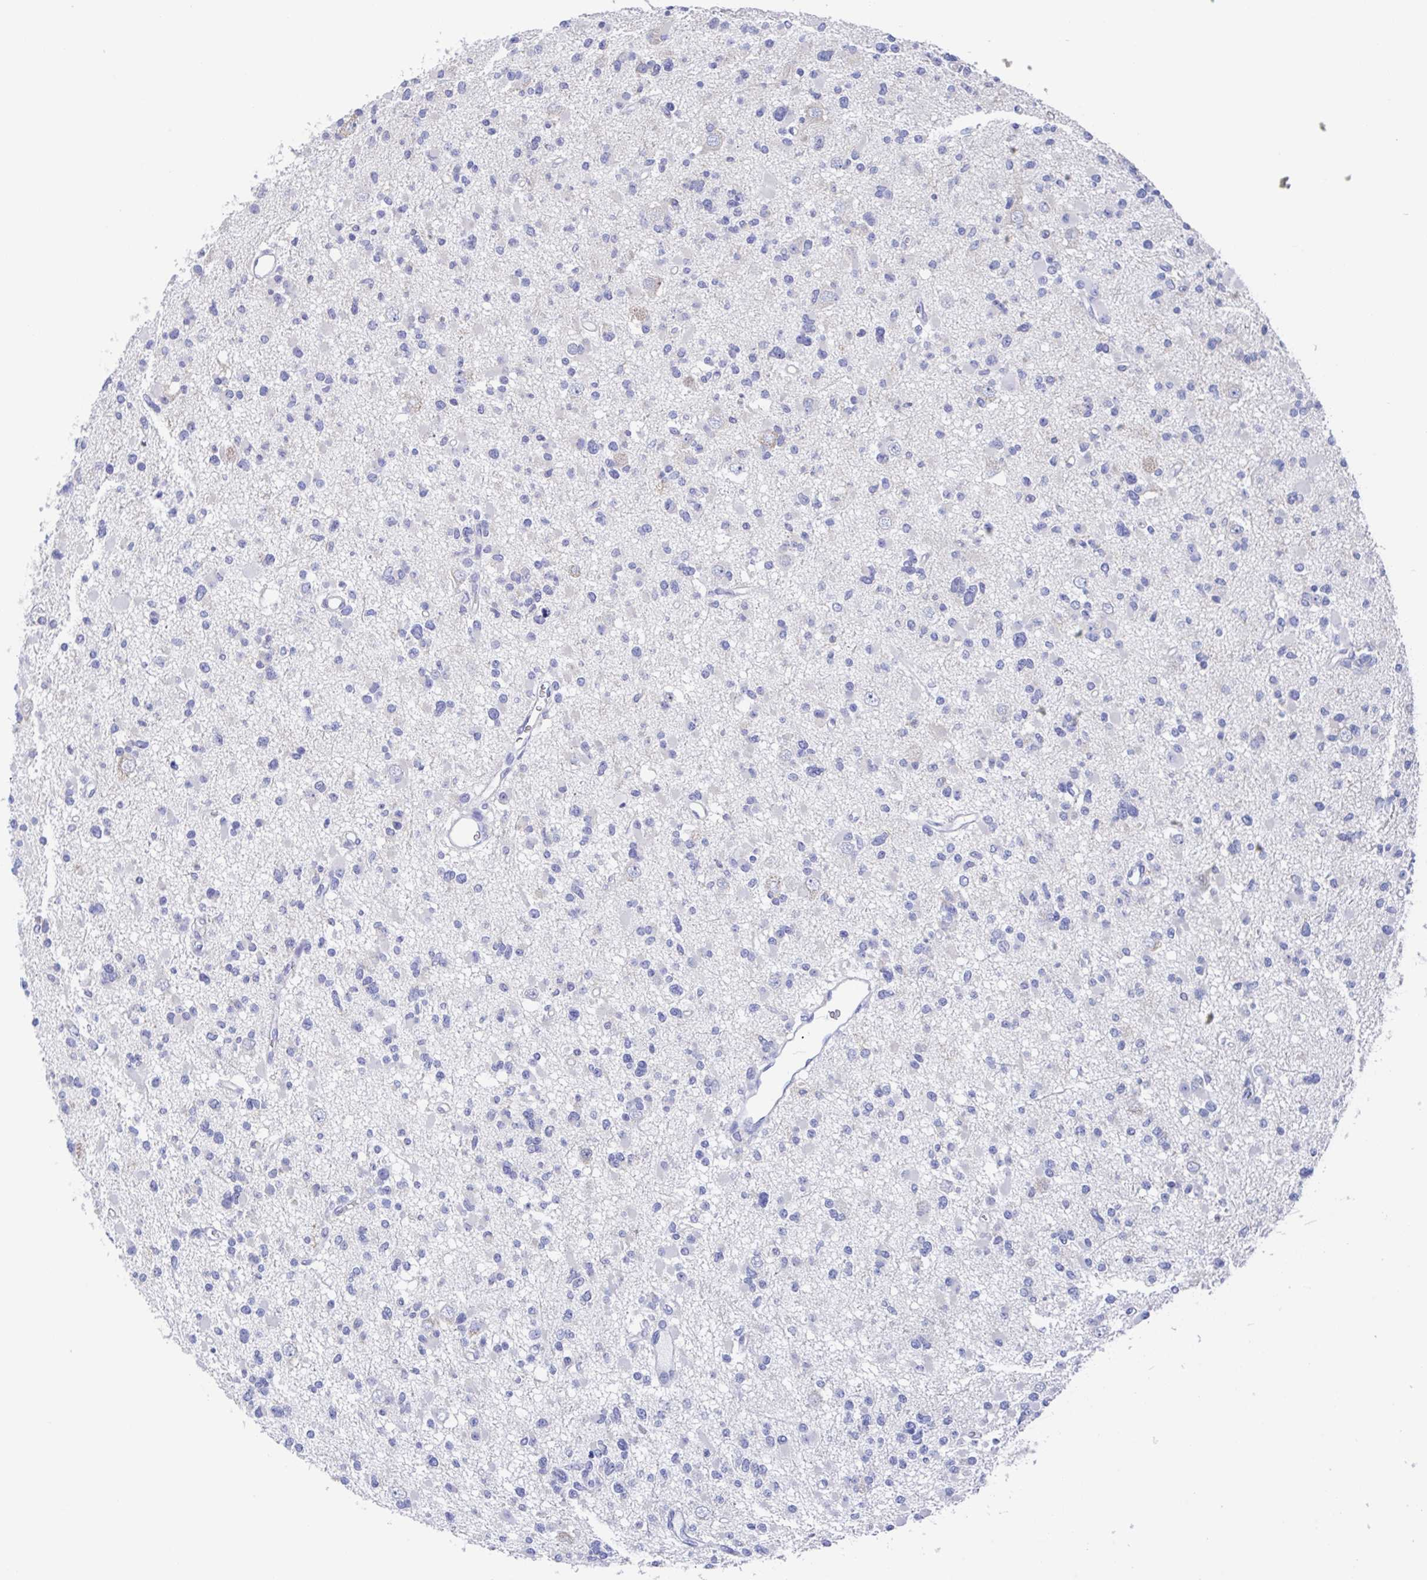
{"staining": {"intensity": "negative", "quantity": "none", "location": "none"}, "tissue": "glioma", "cell_type": "Tumor cells", "image_type": "cancer", "snomed": [{"axis": "morphology", "description": "Glioma, malignant, Low grade"}, {"axis": "topography", "description": "Brain"}], "caption": "This is an immunohistochemistry photomicrograph of malignant glioma (low-grade). There is no expression in tumor cells.", "gene": "FCGR3A", "patient": {"sex": "female", "age": 22}}